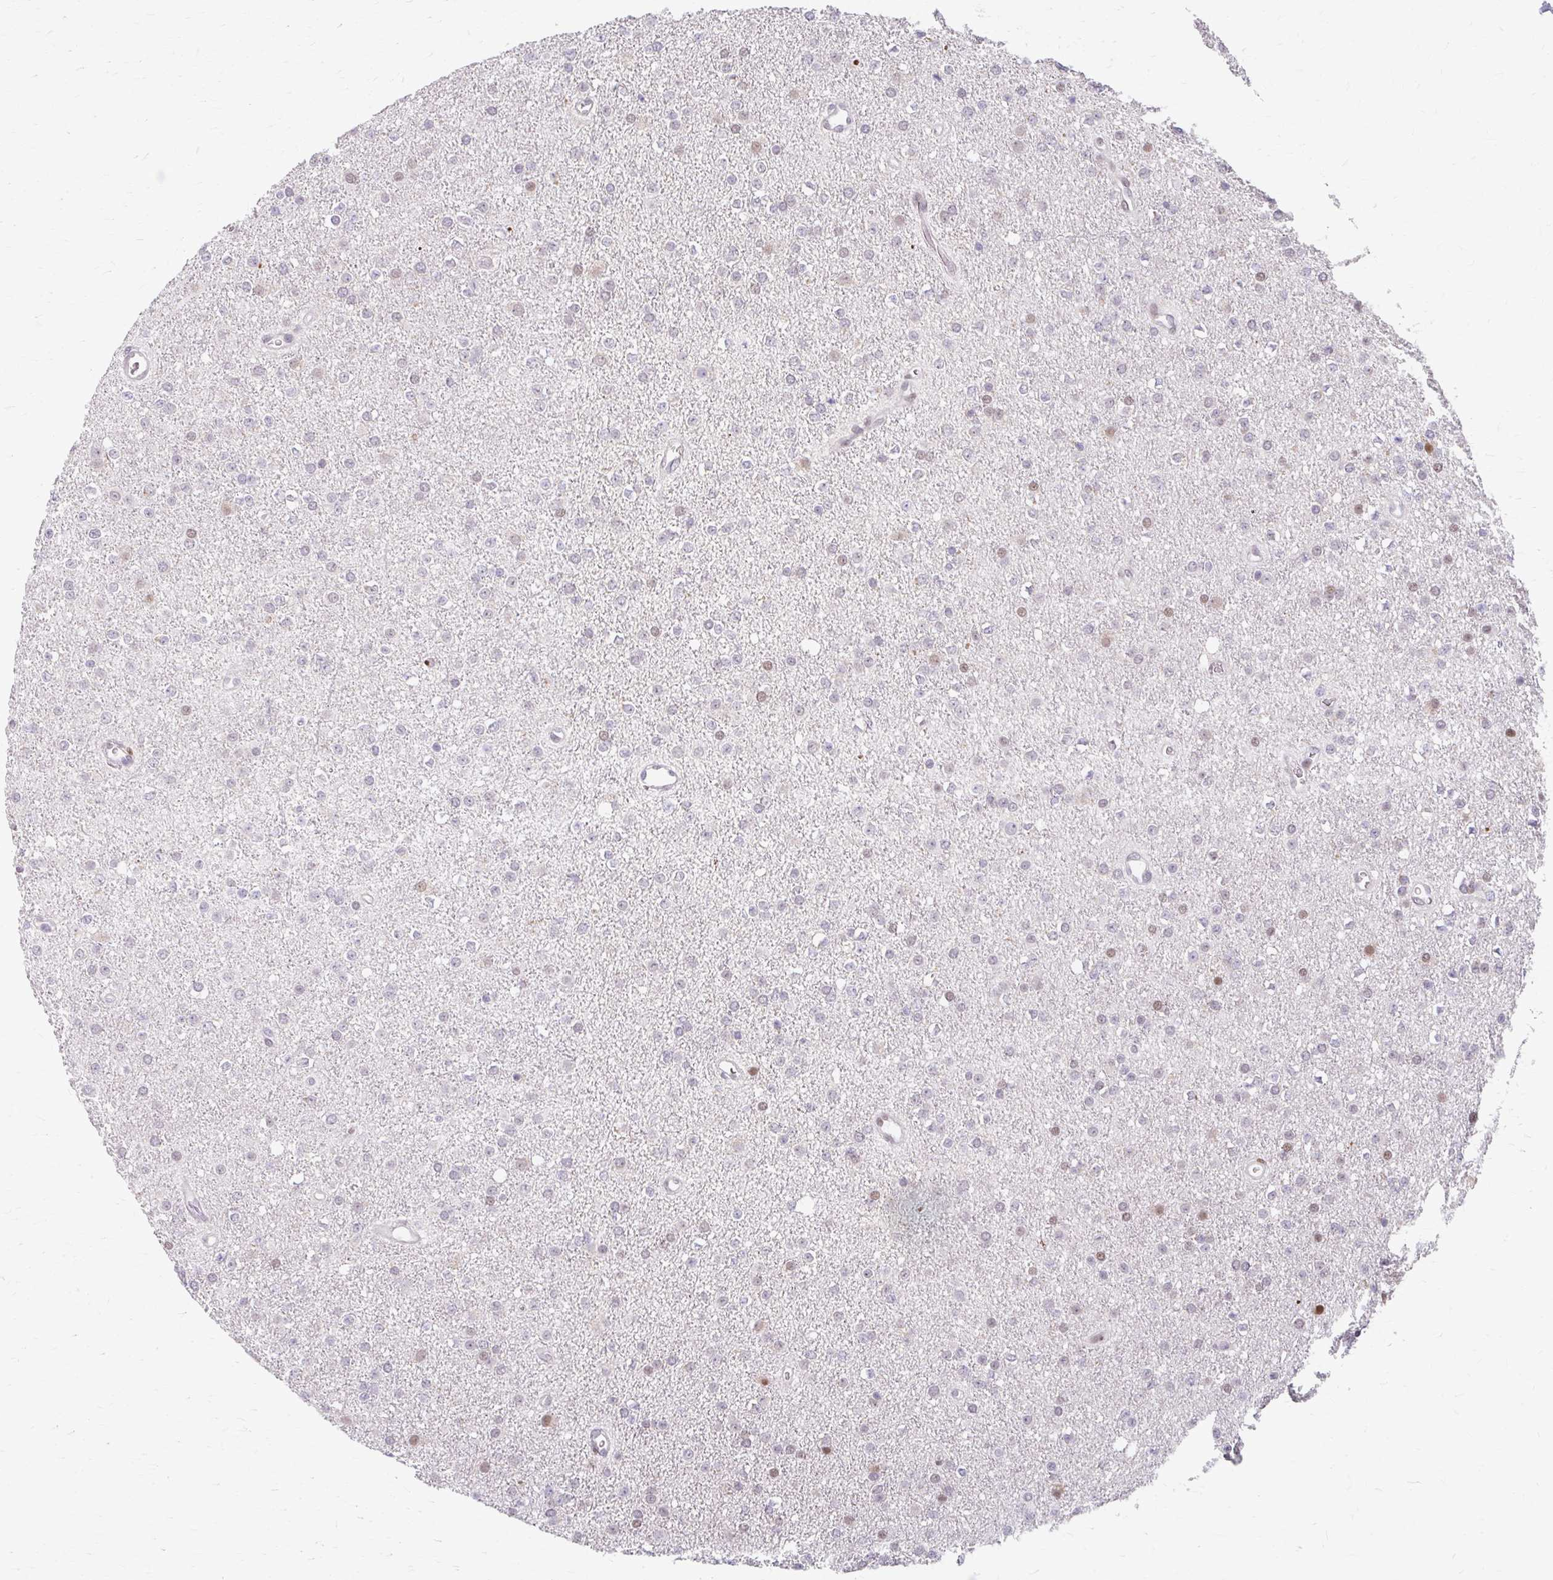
{"staining": {"intensity": "moderate", "quantity": "<25%", "location": "nuclear"}, "tissue": "glioma", "cell_type": "Tumor cells", "image_type": "cancer", "snomed": [{"axis": "morphology", "description": "Glioma, malignant, Low grade"}, {"axis": "topography", "description": "Brain"}], "caption": "Brown immunohistochemical staining in glioma reveals moderate nuclear positivity in about <25% of tumor cells.", "gene": "BEAN1", "patient": {"sex": "female", "age": 34}}